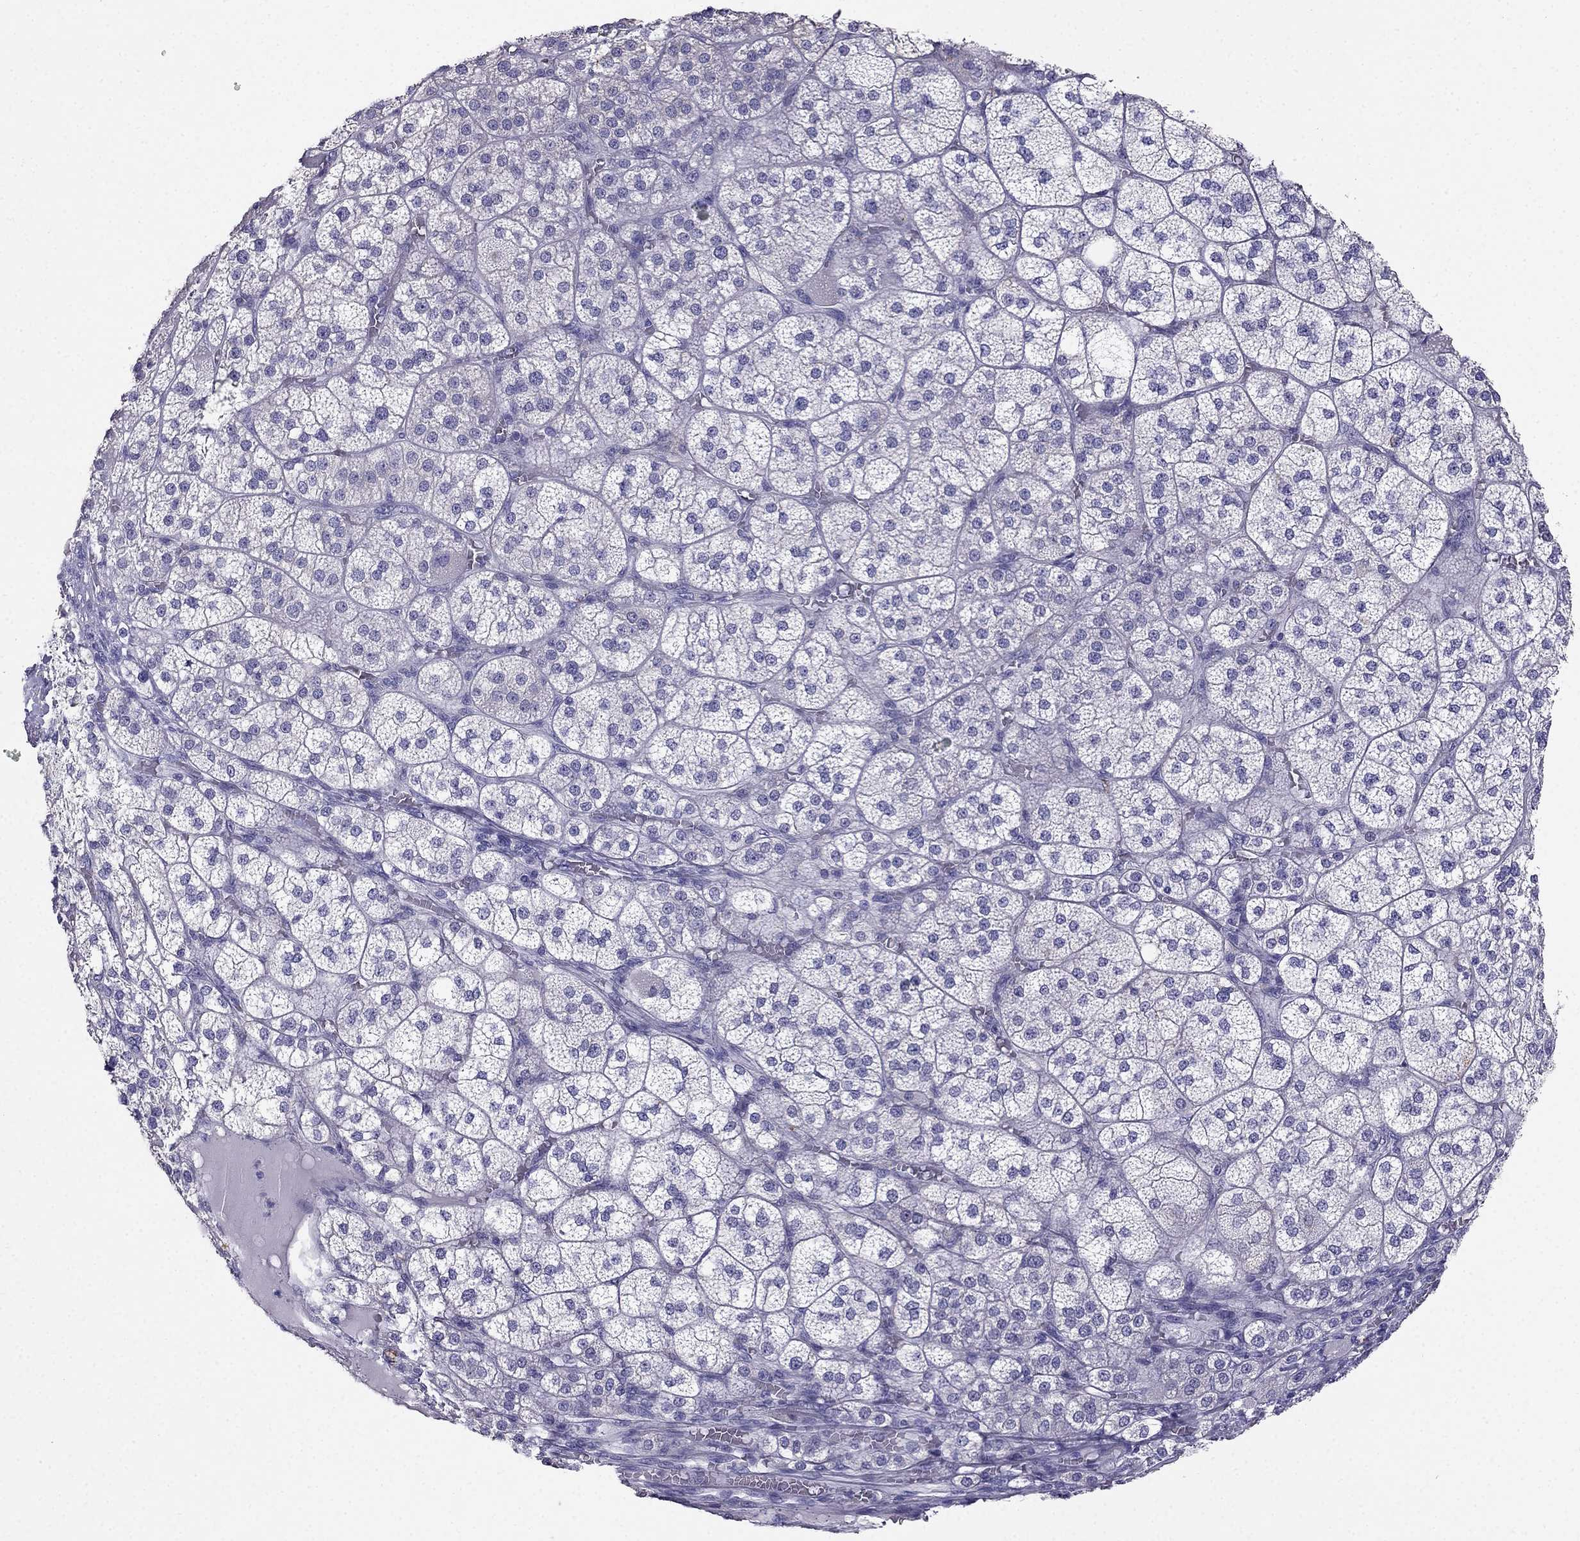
{"staining": {"intensity": "negative", "quantity": "none", "location": "none"}, "tissue": "adrenal gland", "cell_type": "Glandular cells", "image_type": "normal", "snomed": [{"axis": "morphology", "description": "Normal tissue, NOS"}, {"axis": "topography", "description": "Adrenal gland"}], "caption": "Image shows no protein expression in glandular cells of benign adrenal gland. (DAB (3,3'-diaminobenzidine) IHC, high magnification).", "gene": "PTH", "patient": {"sex": "female", "age": 60}}